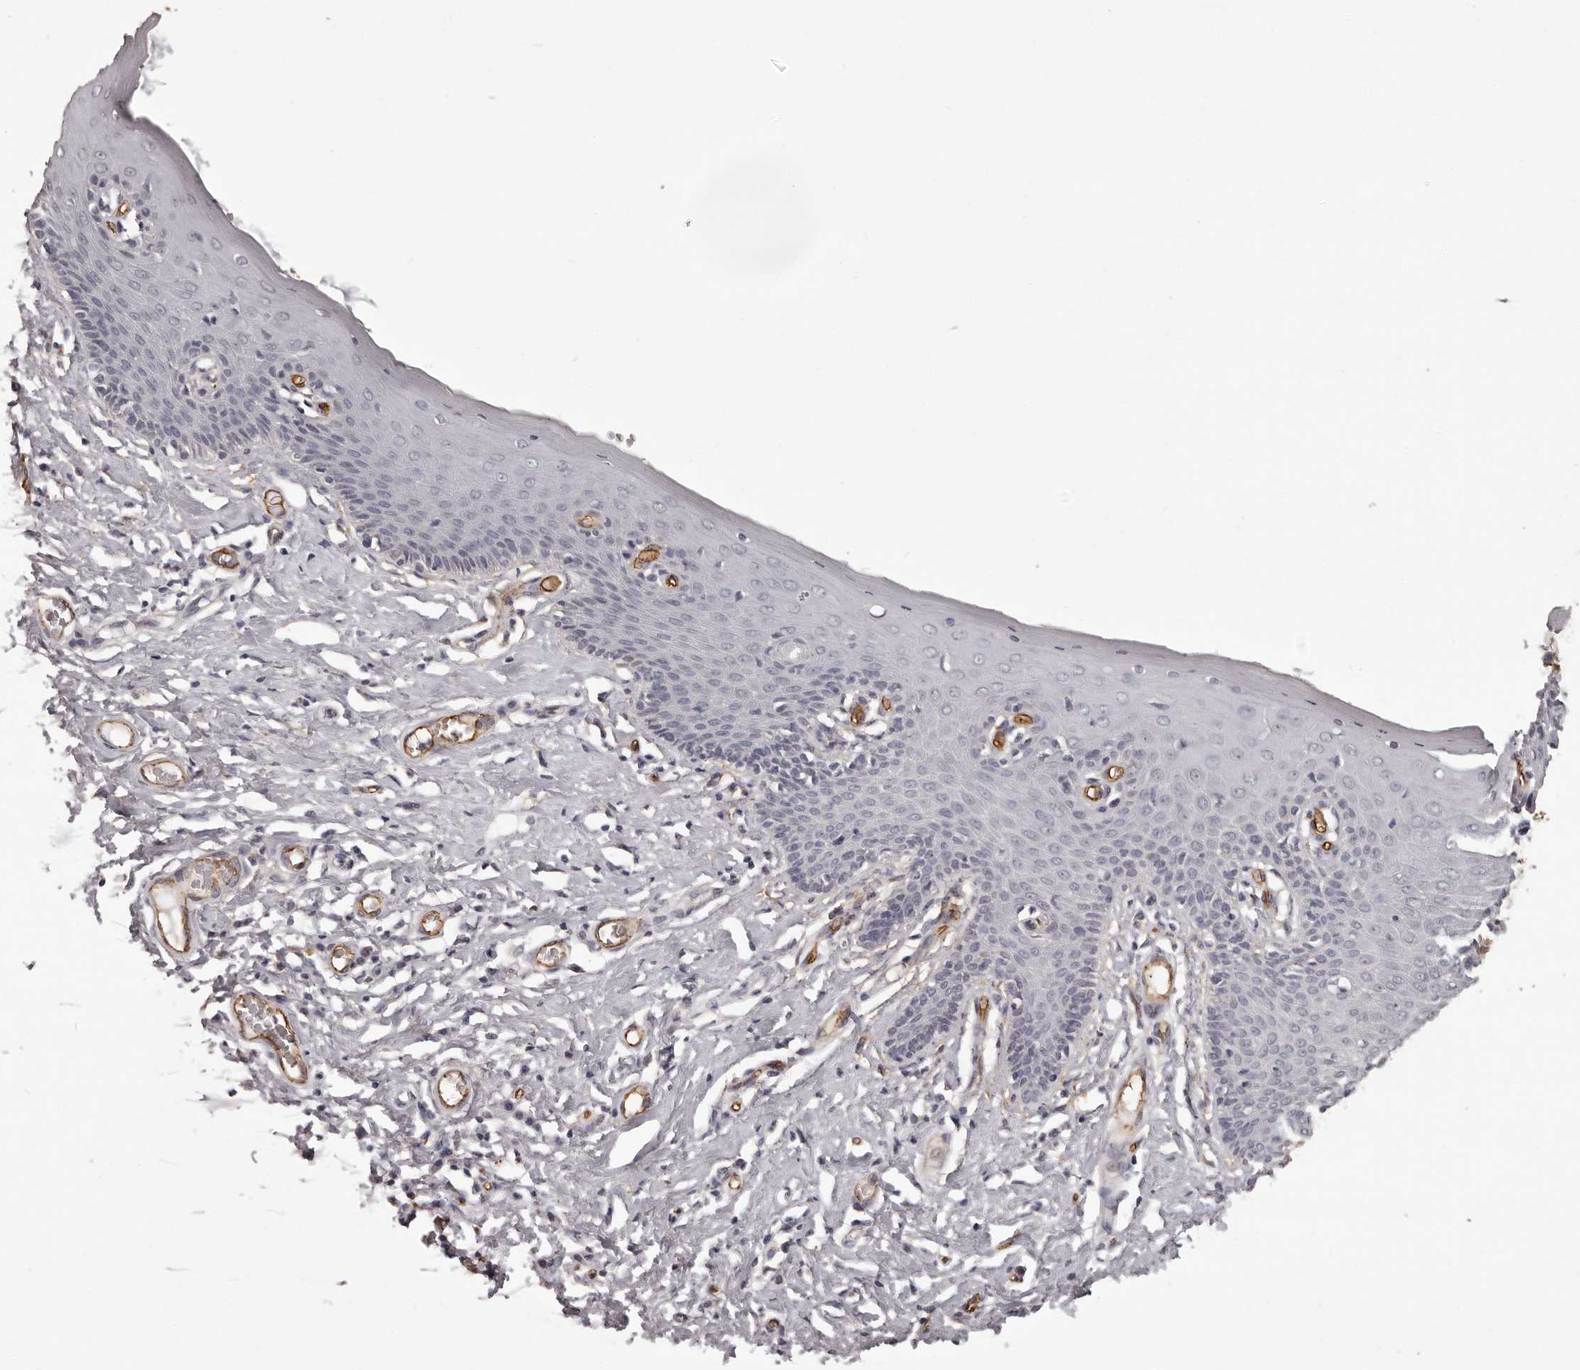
{"staining": {"intensity": "negative", "quantity": "none", "location": "none"}, "tissue": "skin", "cell_type": "Epidermal cells", "image_type": "normal", "snomed": [{"axis": "morphology", "description": "Normal tissue, NOS"}, {"axis": "topography", "description": "Vulva"}], "caption": "This micrograph is of benign skin stained with immunohistochemistry (IHC) to label a protein in brown with the nuclei are counter-stained blue. There is no expression in epidermal cells. (DAB immunohistochemistry, high magnification).", "gene": "GPR78", "patient": {"sex": "female", "age": 66}}